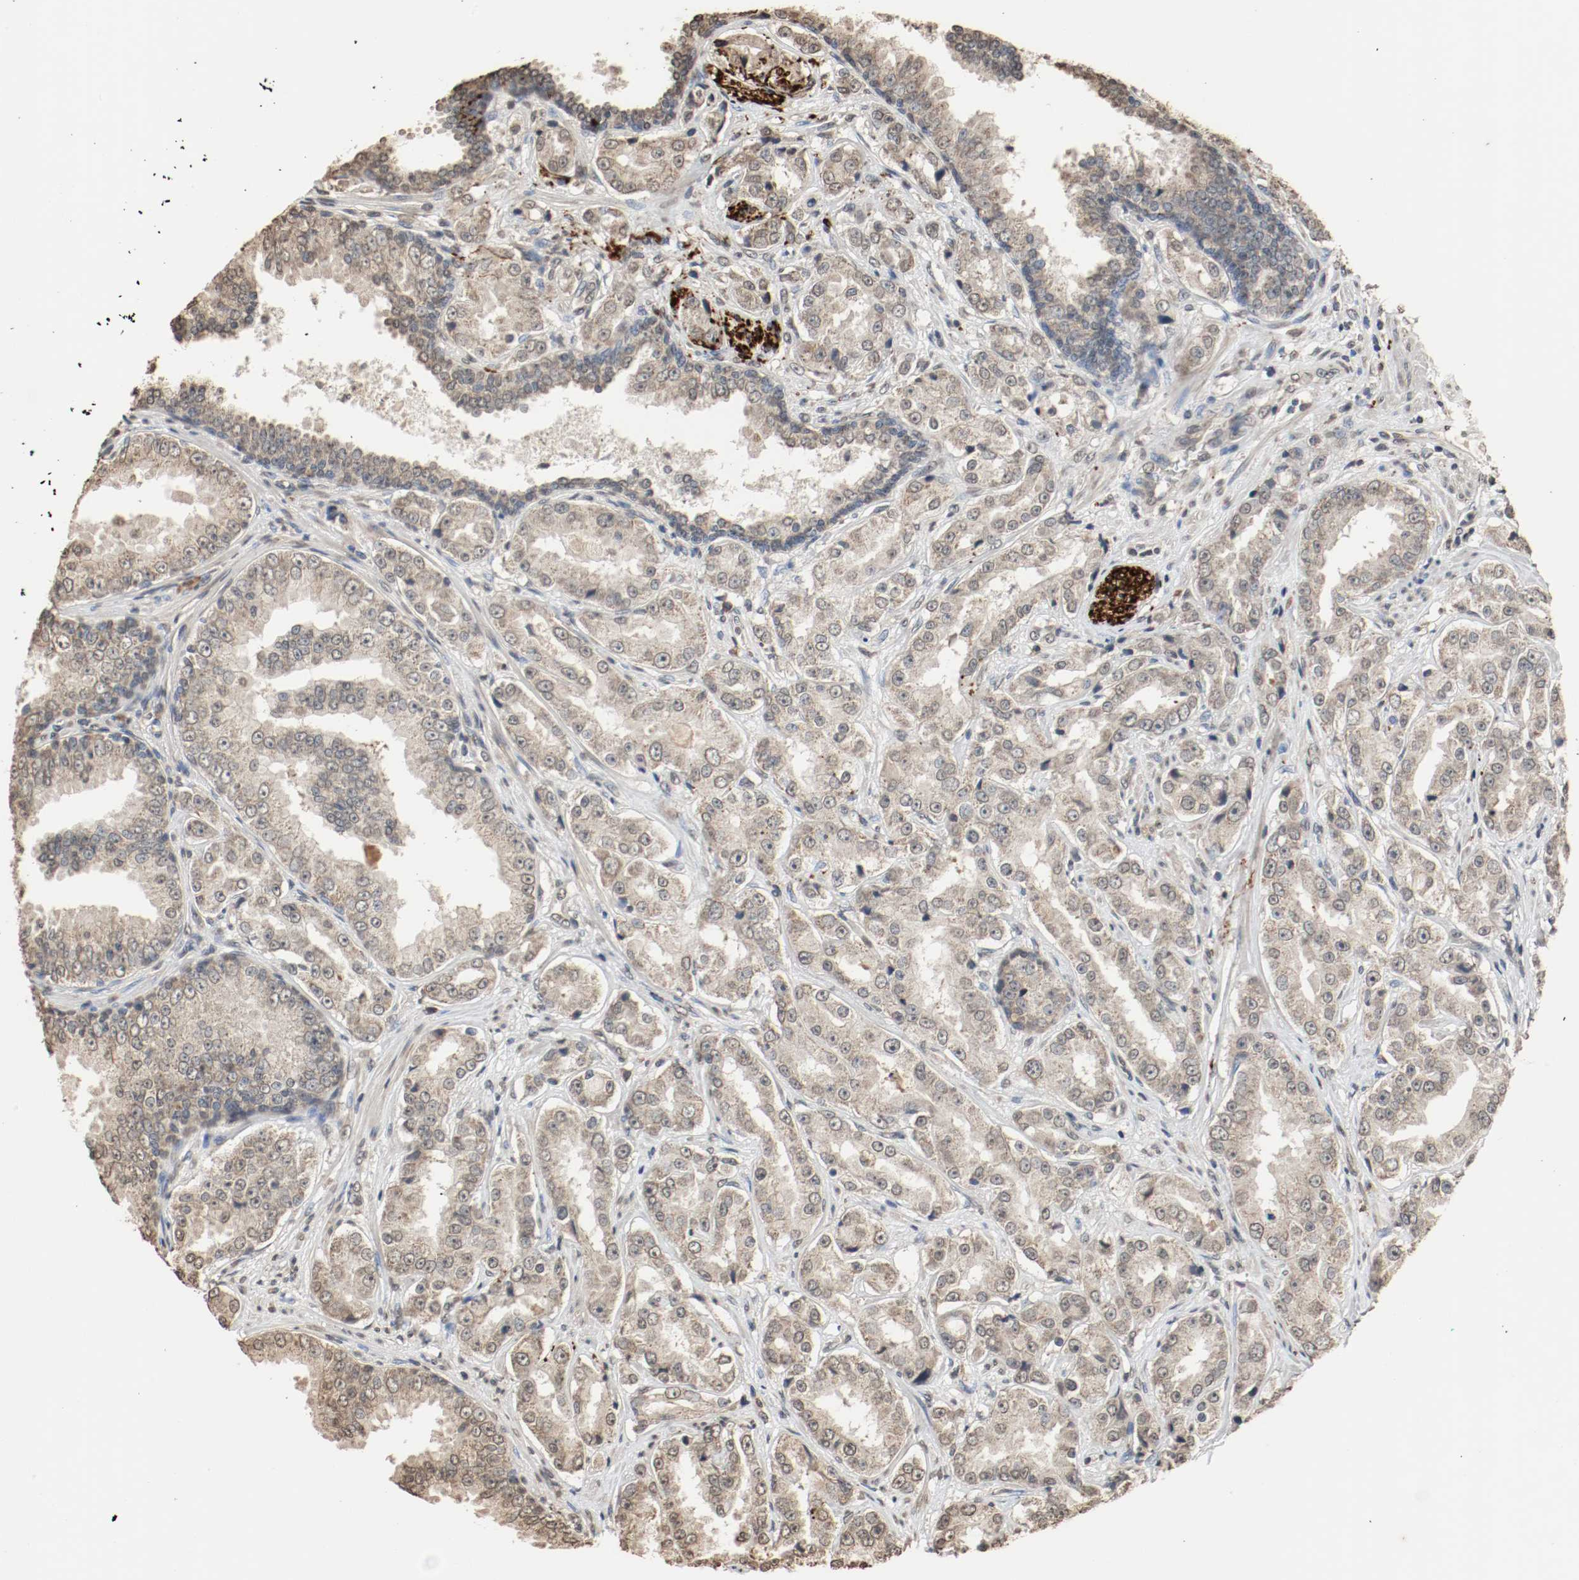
{"staining": {"intensity": "weak", "quantity": ">75%", "location": "cytoplasmic/membranous"}, "tissue": "prostate cancer", "cell_type": "Tumor cells", "image_type": "cancer", "snomed": [{"axis": "morphology", "description": "Adenocarcinoma, High grade"}, {"axis": "topography", "description": "Prostate"}], "caption": "Prostate high-grade adenocarcinoma stained with a brown dye shows weak cytoplasmic/membranous positive staining in approximately >75% of tumor cells.", "gene": "RTN4", "patient": {"sex": "male", "age": 73}}